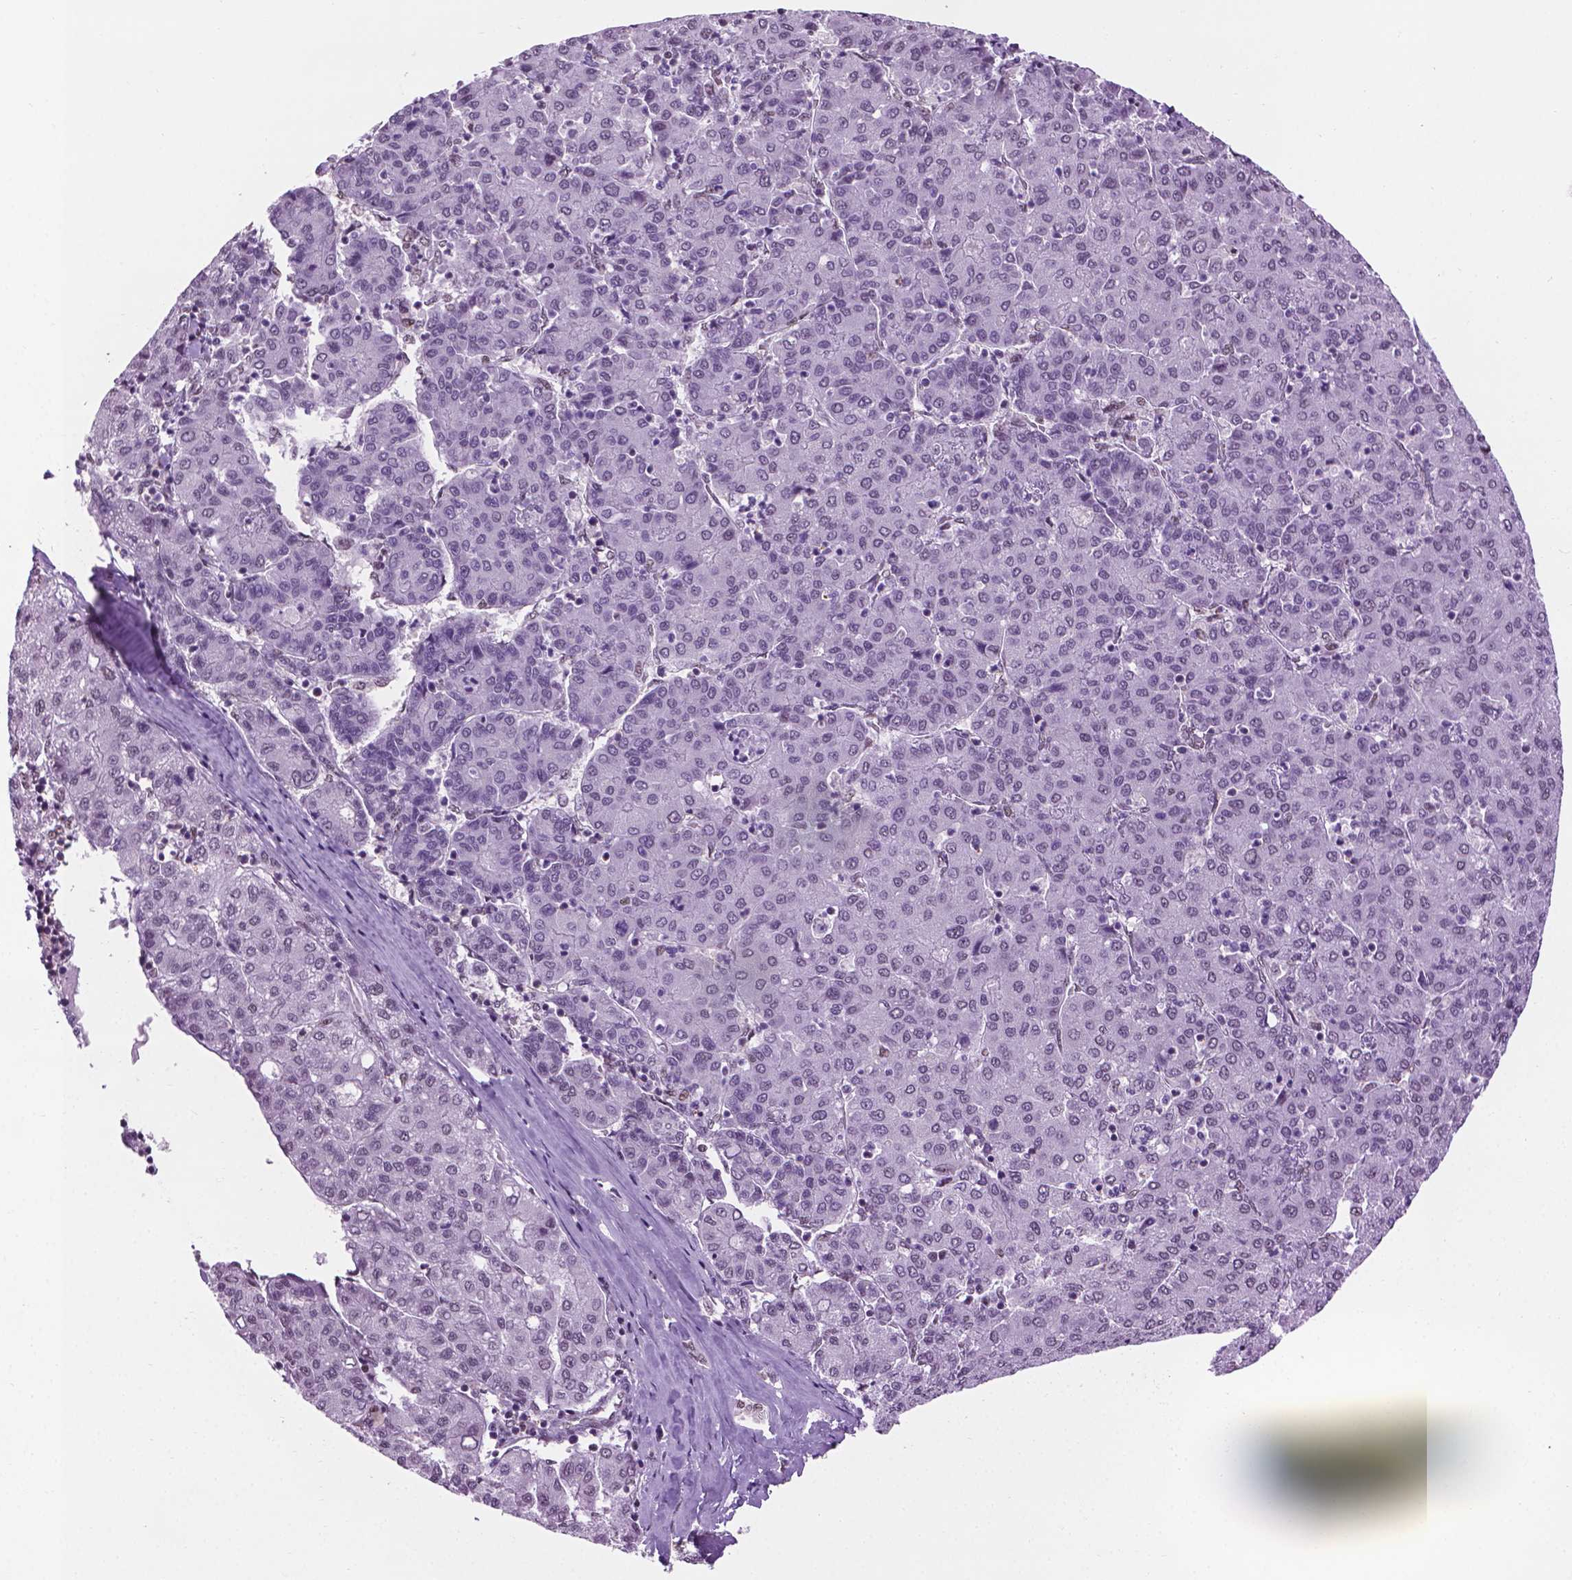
{"staining": {"intensity": "negative", "quantity": "none", "location": "none"}, "tissue": "liver cancer", "cell_type": "Tumor cells", "image_type": "cancer", "snomed": [{"axis": "morphology", "description": "Carcinoma, Hepatocellular, NOS"}, {"axis": "topography", "description": "Liver"}], "caption": "Liver cancer was stained to show a protein in brown. There is no significant staining in tumor cells.", "gene": "ABI2", "patient": {"sex": "male", "age": 65}}